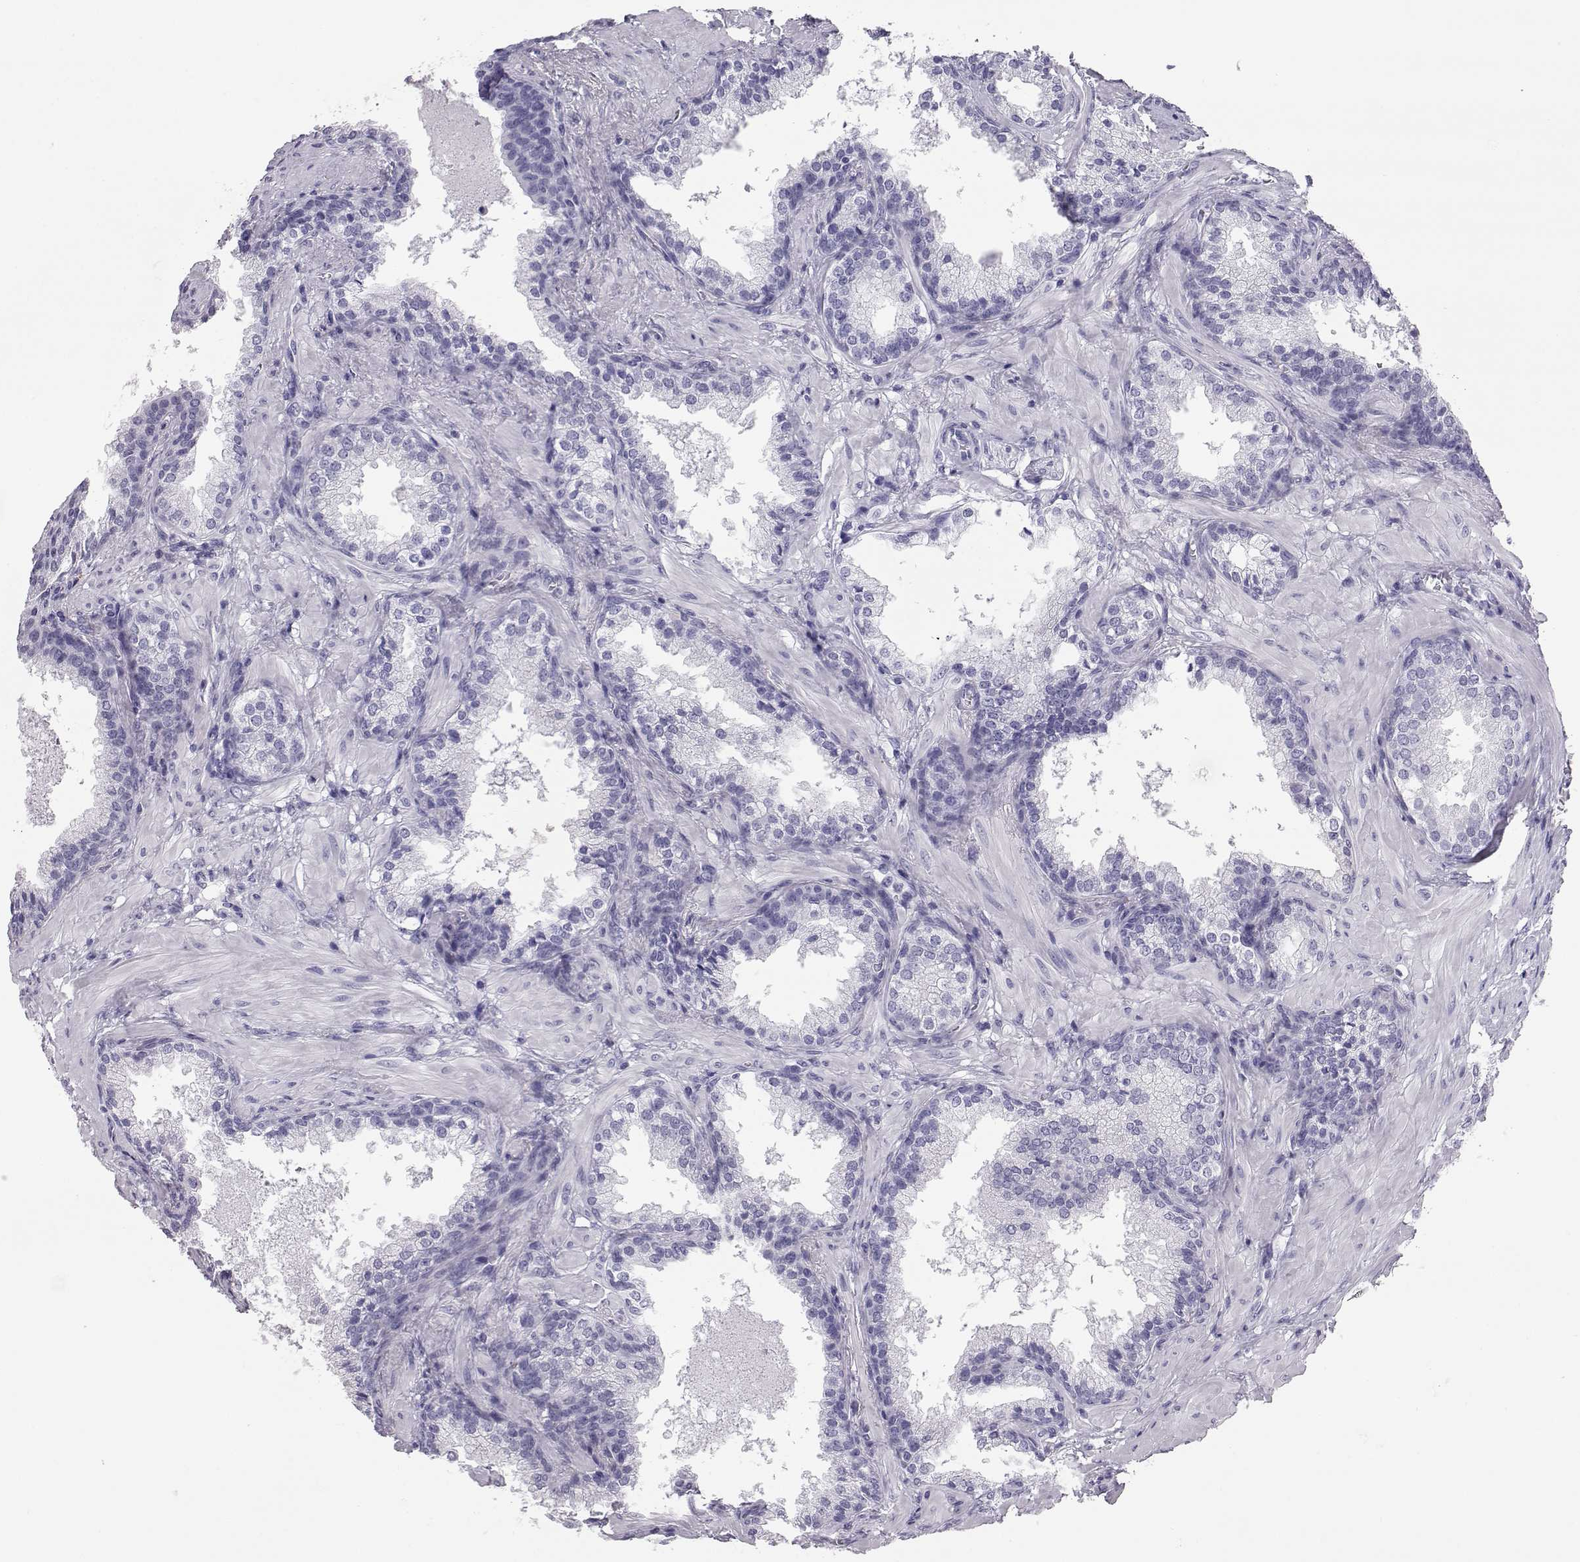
{"staining": {"intensity": "negative", "quantity": "none", "location": "none"}, "tissue": "prostate cancer", "cell_type": "Tumor cells", "image_type": "cancer", "snomed": [{"axis": "morphology", "description": "Adenocarcinoma, Low grade"}, {"axis": "topography", "description": "Prostate"}], "caption": "Immunohistochemical staining of human prostate low-grade adenocarcinoma reveals no significant expression in tumor cells.", "gene": "ITLN2", "patient": {"sex": "male", "age": 56}}